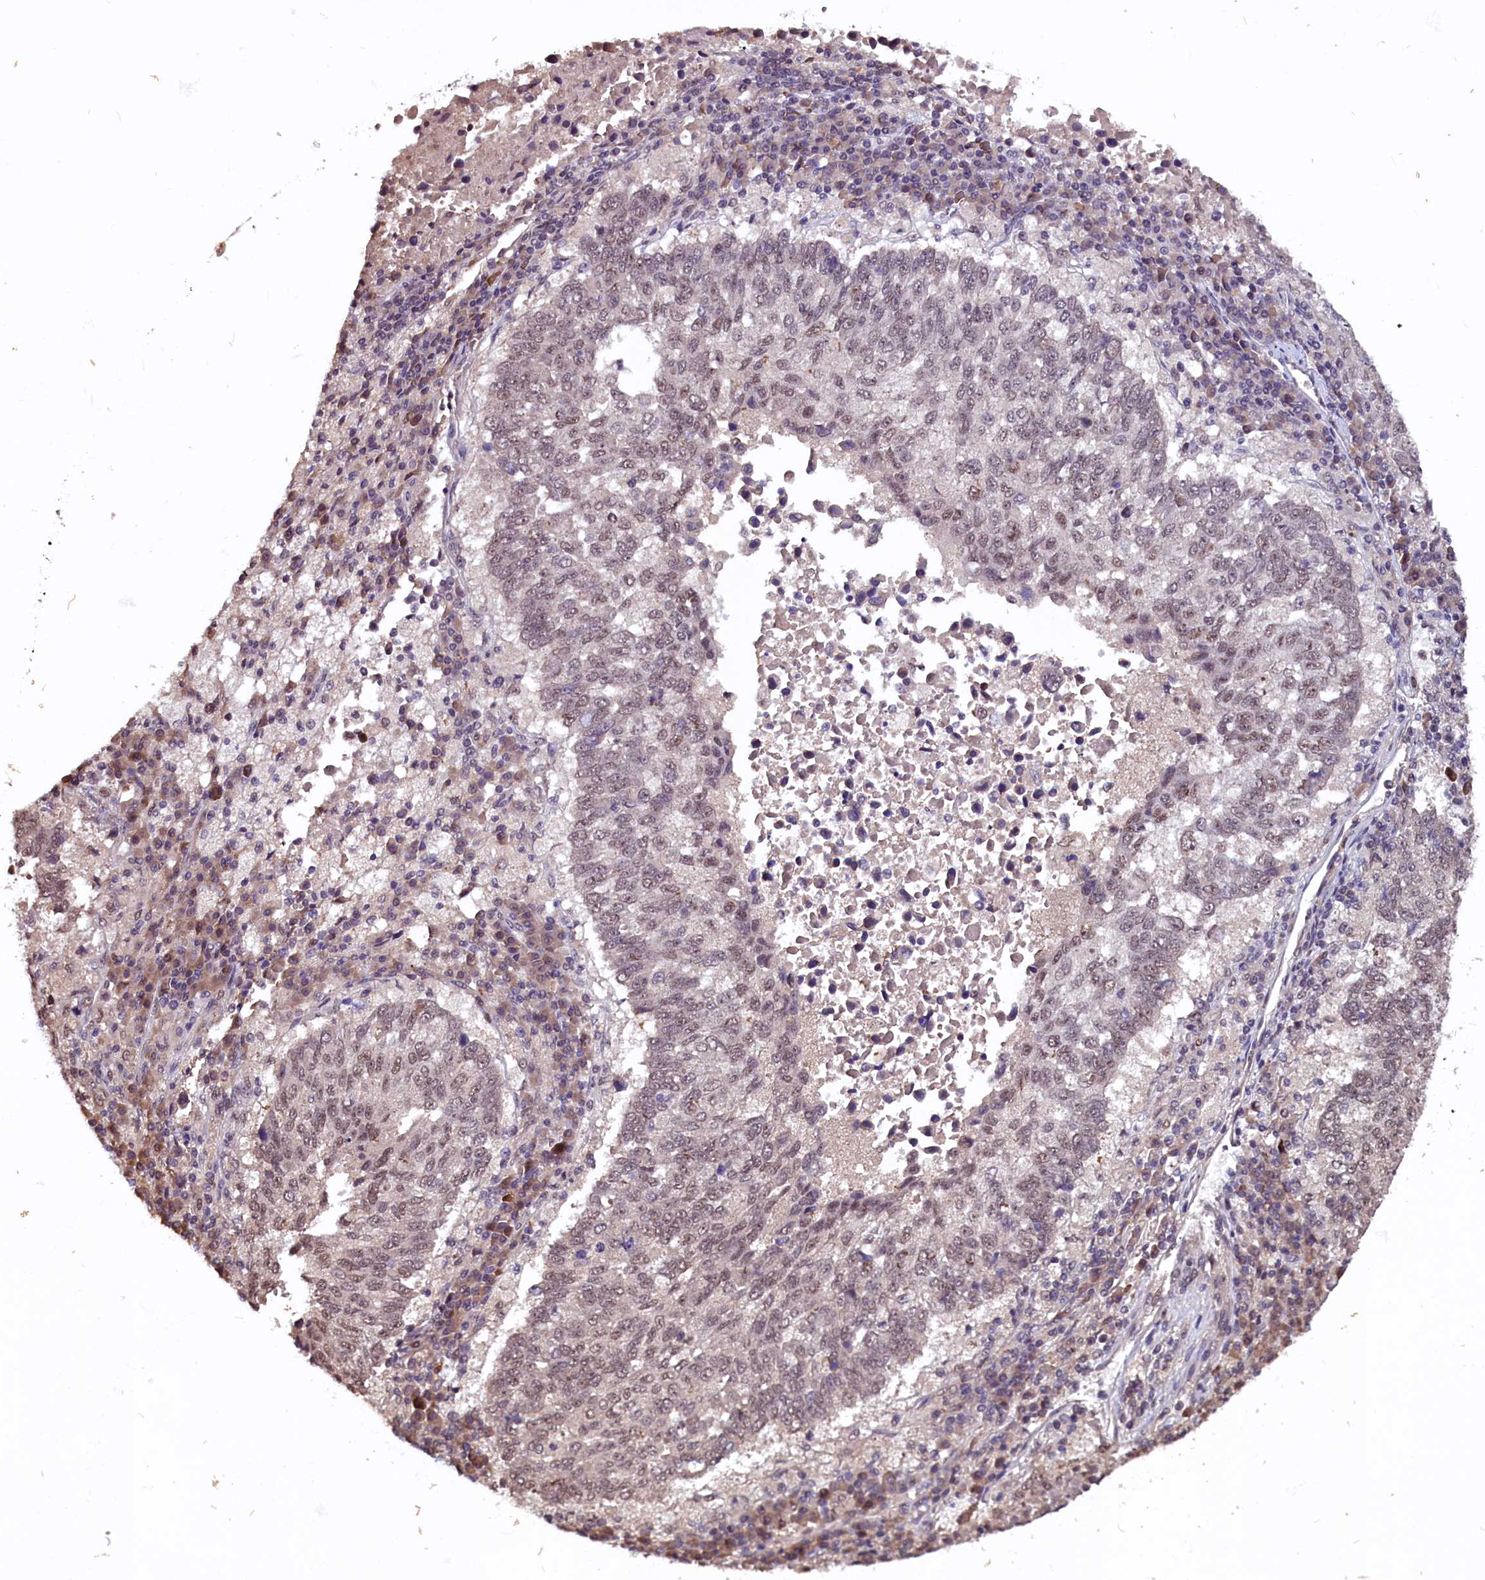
{"staining": {"intensity": "weak", "quantity": ">75%", "location": "nuclear"}, "tissue": "lung cancer", "cell_type": "Tumor cells", "image_type": "cancer", "snomed": [{"axis": "morphology", "description": "Squamous cell carcinoma, NOS"}, {"axis": "topography", "description": "Lung"}], "caption": "Immunohistochemical staining of human lung cancer demonstrates weak nuclear protein expression in about >75% of tumor cells. The staining was performed using DAB to visualize the protein expression in brown, while the nuclei were stained in blue with hematoxylin (Magnification: 20x).", "gene": "RNMT", "patient": {"sex": "male", "age": 73}}